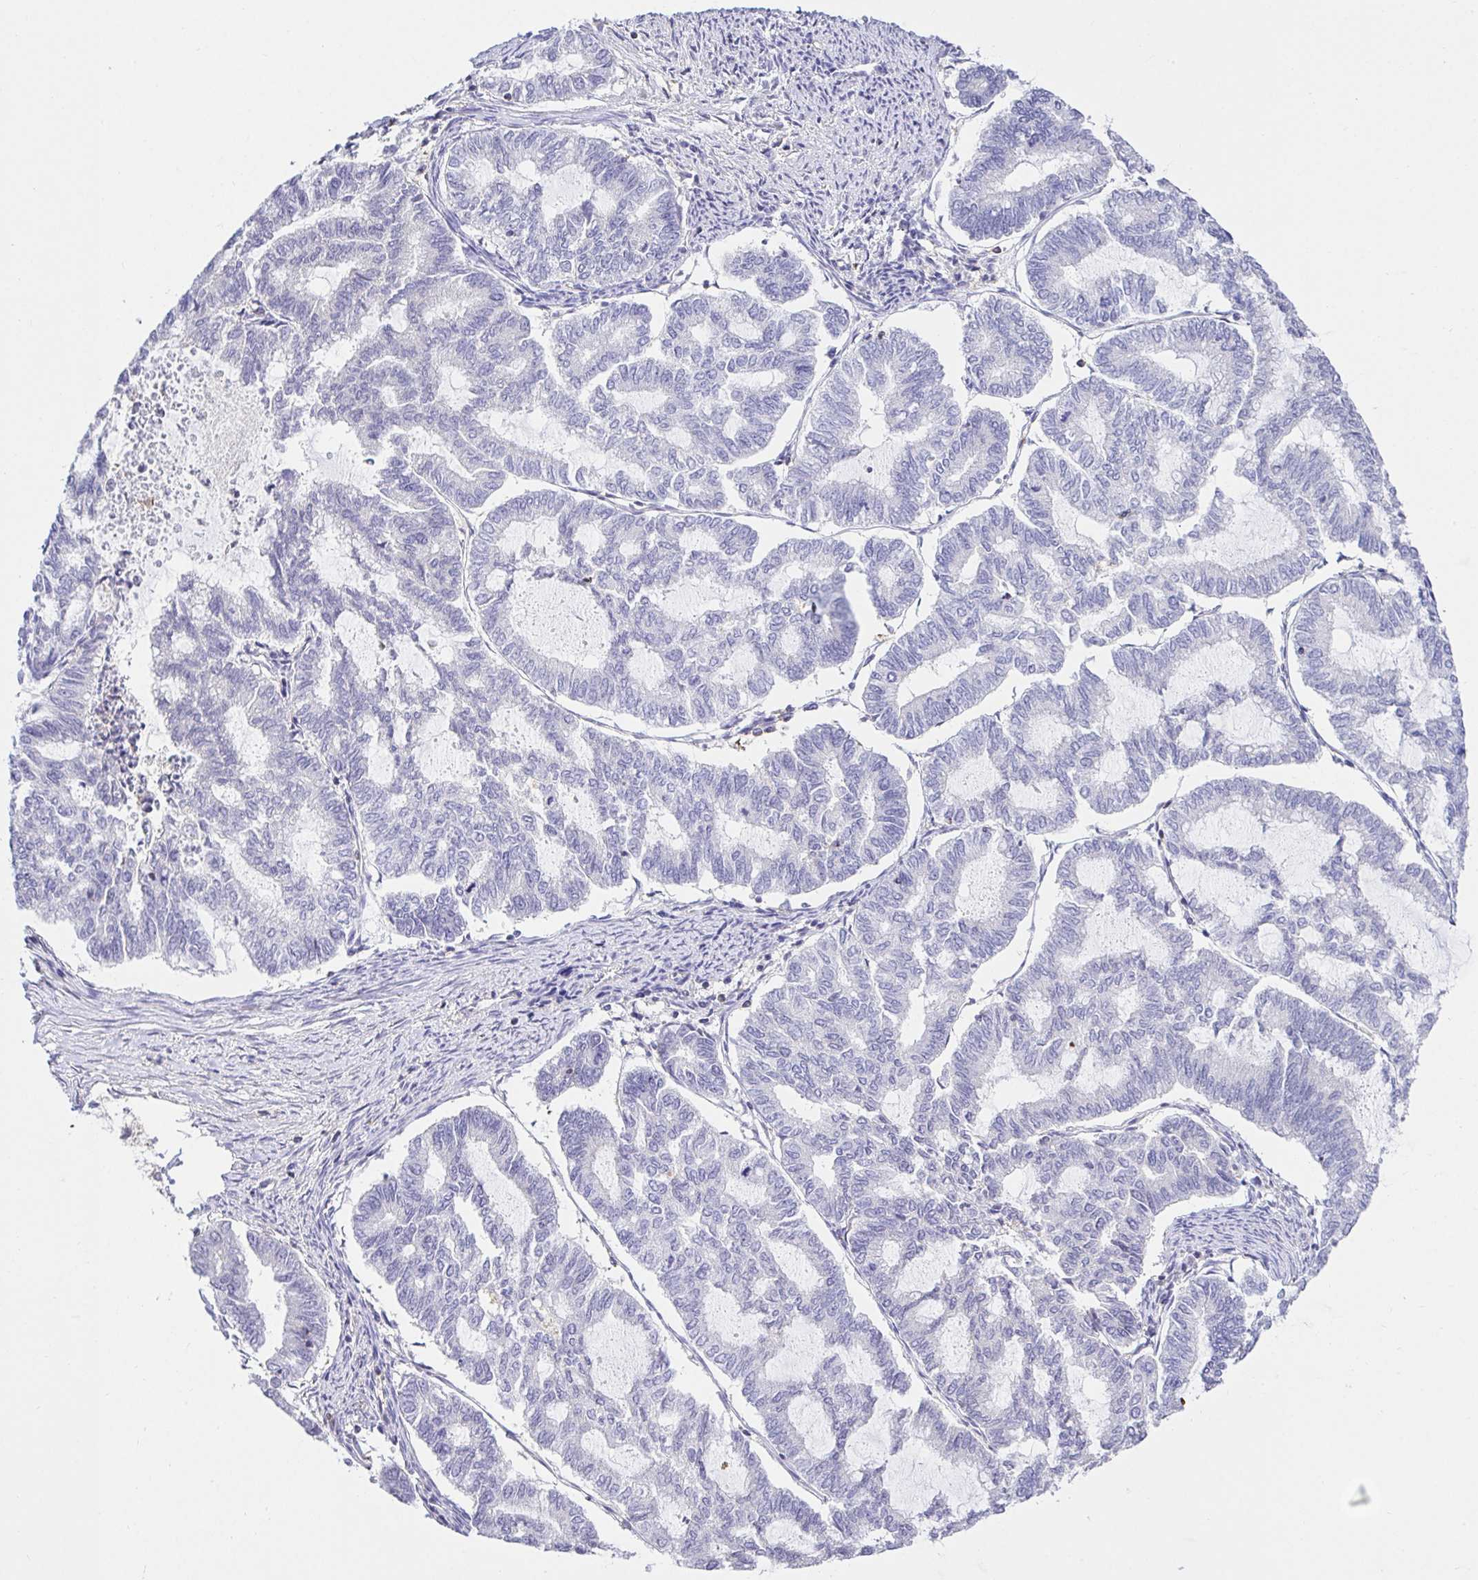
{"staining": {"intensity": "negative", "quantity": "none", "location": "none"}, "tissue": "endometrial cancer", "cell_type": "Tumor cells", "image_type": "cancer", "snomed": [{"axis": "morphology", "description": "Adenocarcinoma, NOS"}, {"axis": "topography", "description": "Endometrium"}], "caption": "Immunohistochemistry (IHC) of human endometrial adenocarcinoma displays no positivity in tumor cells.", "gene": "SKAP1", "patient": {"sex": "female", "age": 79}}